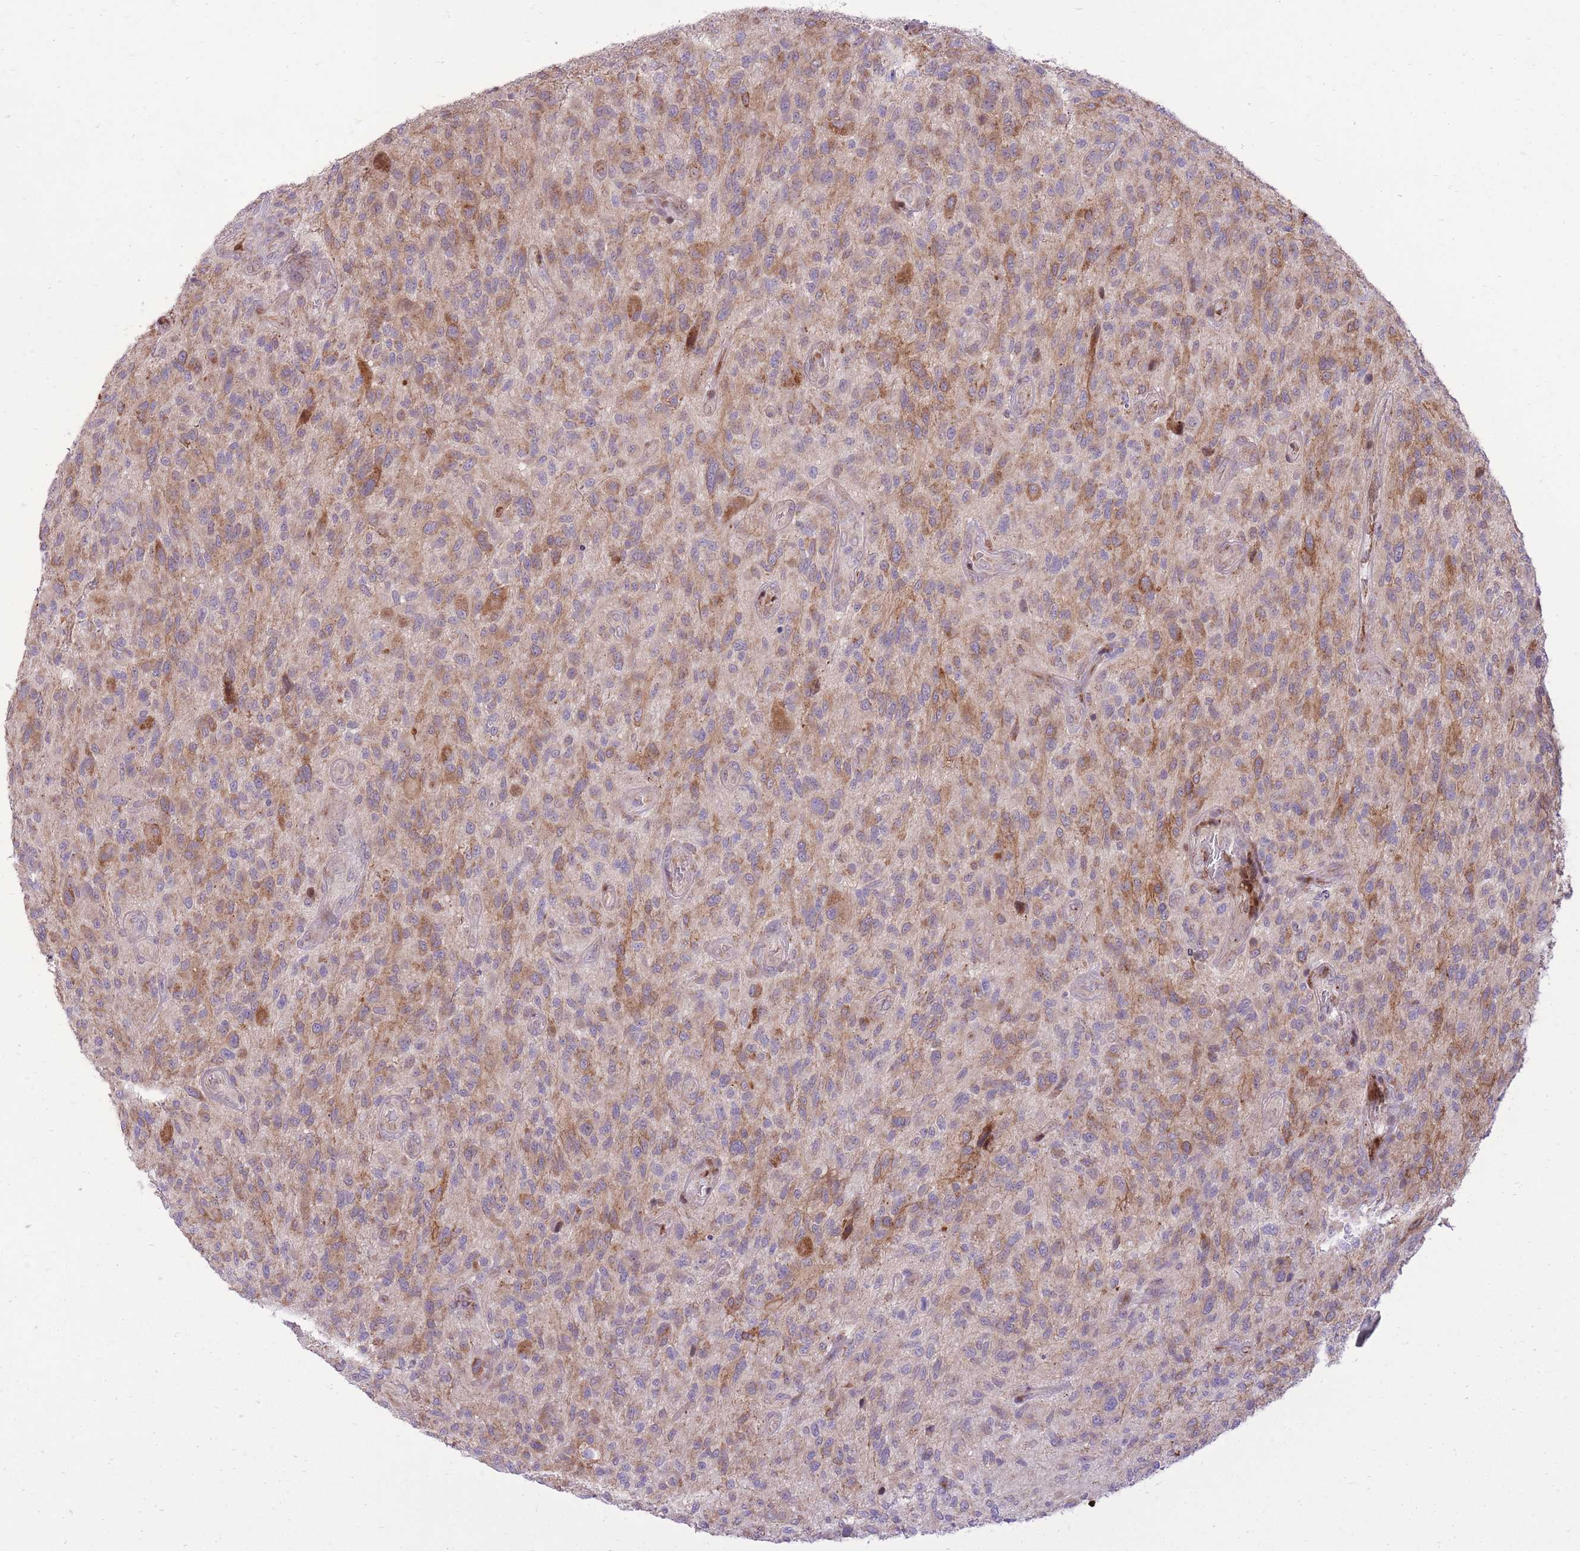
{"staining": {"intensity": "moderate", "quantity": "<25%", "location": "cytoplasmic/membranous"}, "tissue": "glioma", "cell_type": "Tumor cells", "image_type": "cancer", "snomed": [{"axis": "morphology", "description": "Glioma, malignant, High grade"}, {"axis": "topography", "description": "Brain"}], "caption": "Tumor cells reveal moderate cytoplasmic/membranous expression in approximately <25% of cells in glioma.", "gene": "SLC4A4", "patient": {"sex": "male", "age": 47}}